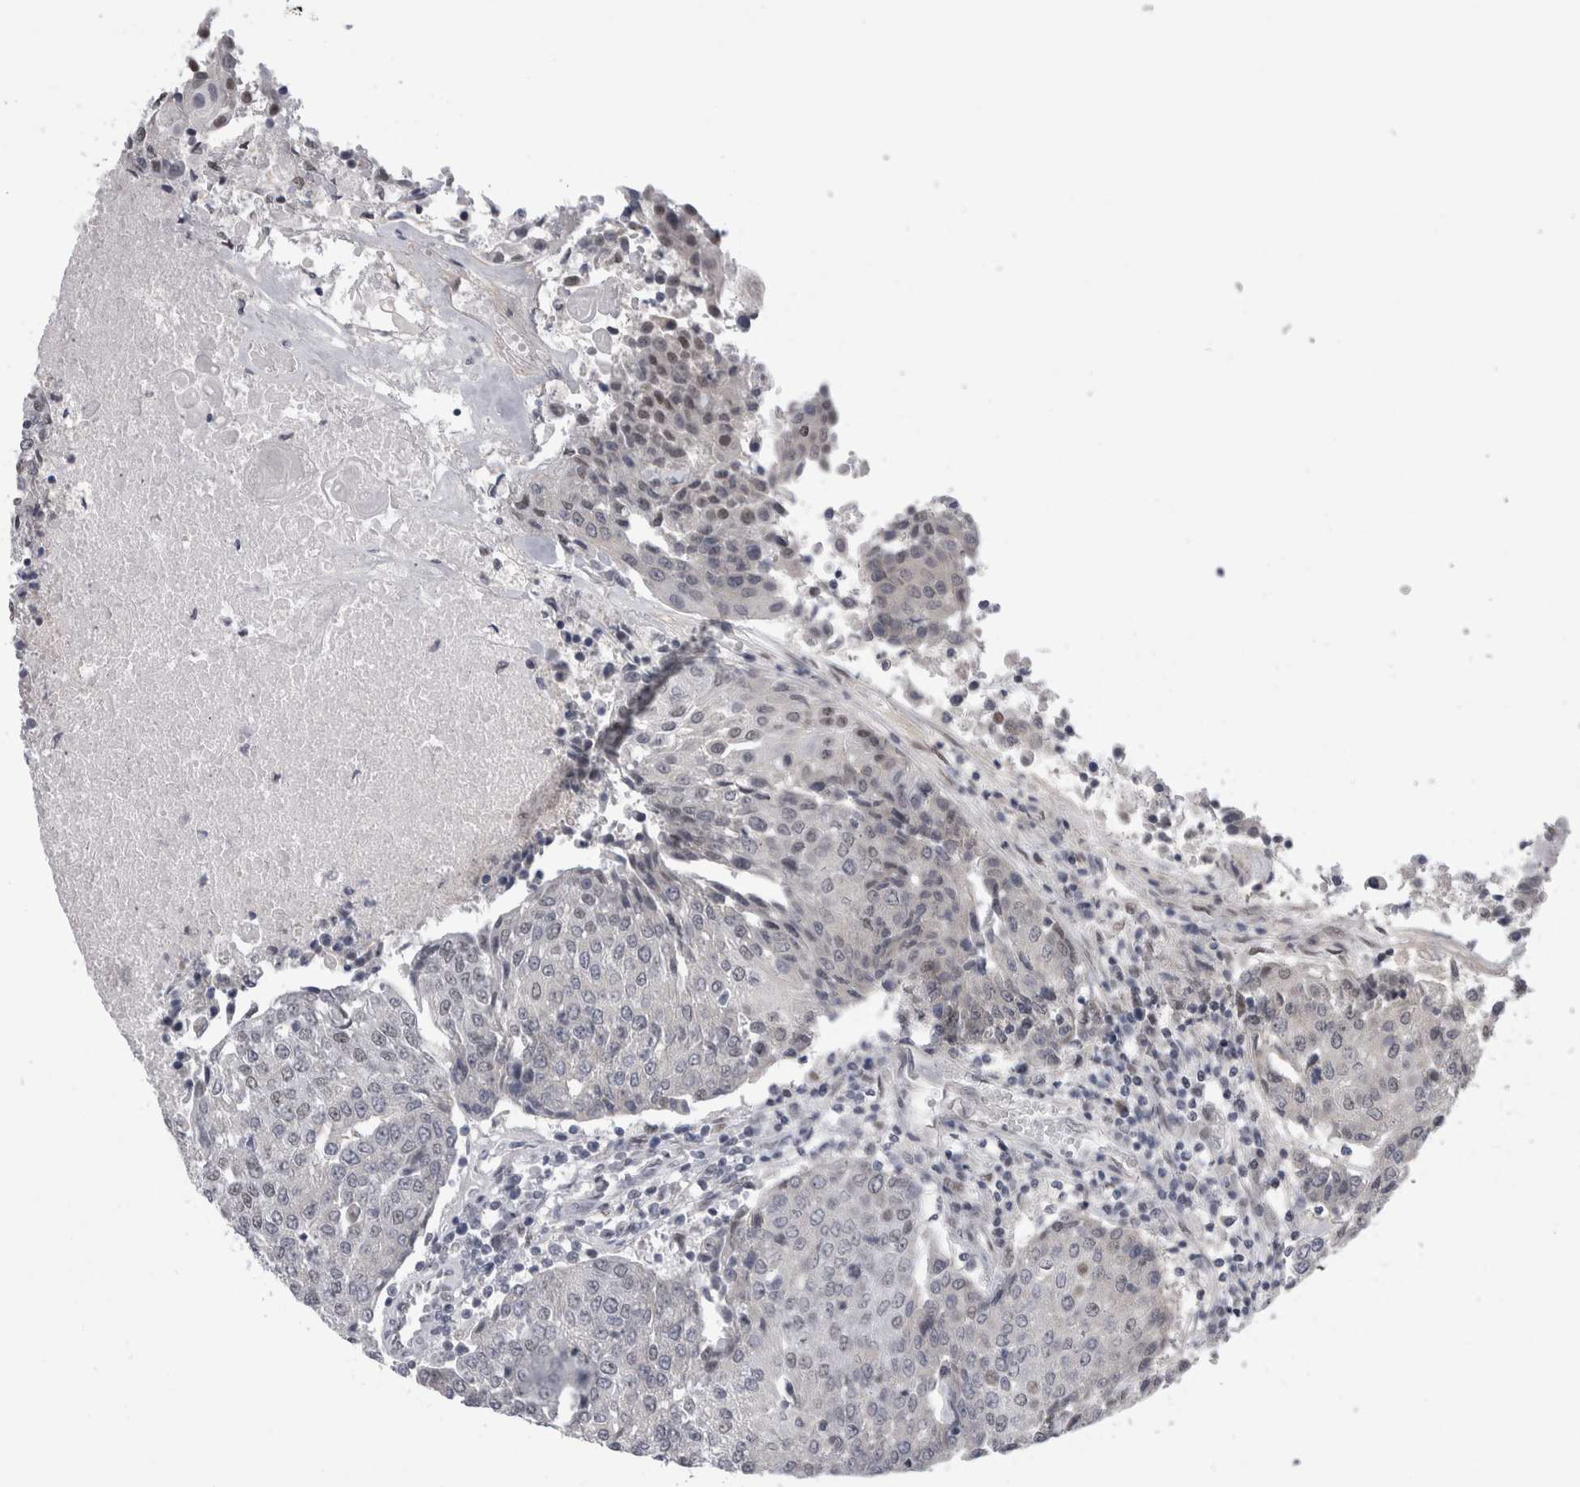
{"staining": {"intensity": "weak", "quantity": "<25%", "location": "nuclear"}, "tissue": "urothelial cancer", "cell_type": "Tumor cells", "image_type": "cancer", "snomed": [{"axis": "morphology", "description": "Urothelial carcinoma, High grade"}, {"axis": "topography", "description": "Urinary bladder"}], "caption": "Tumor cells show no significant expression in urothelial carcinoma (high-grade).", "gene": "API5", "patient": {"sex": "female", "age": 85}}